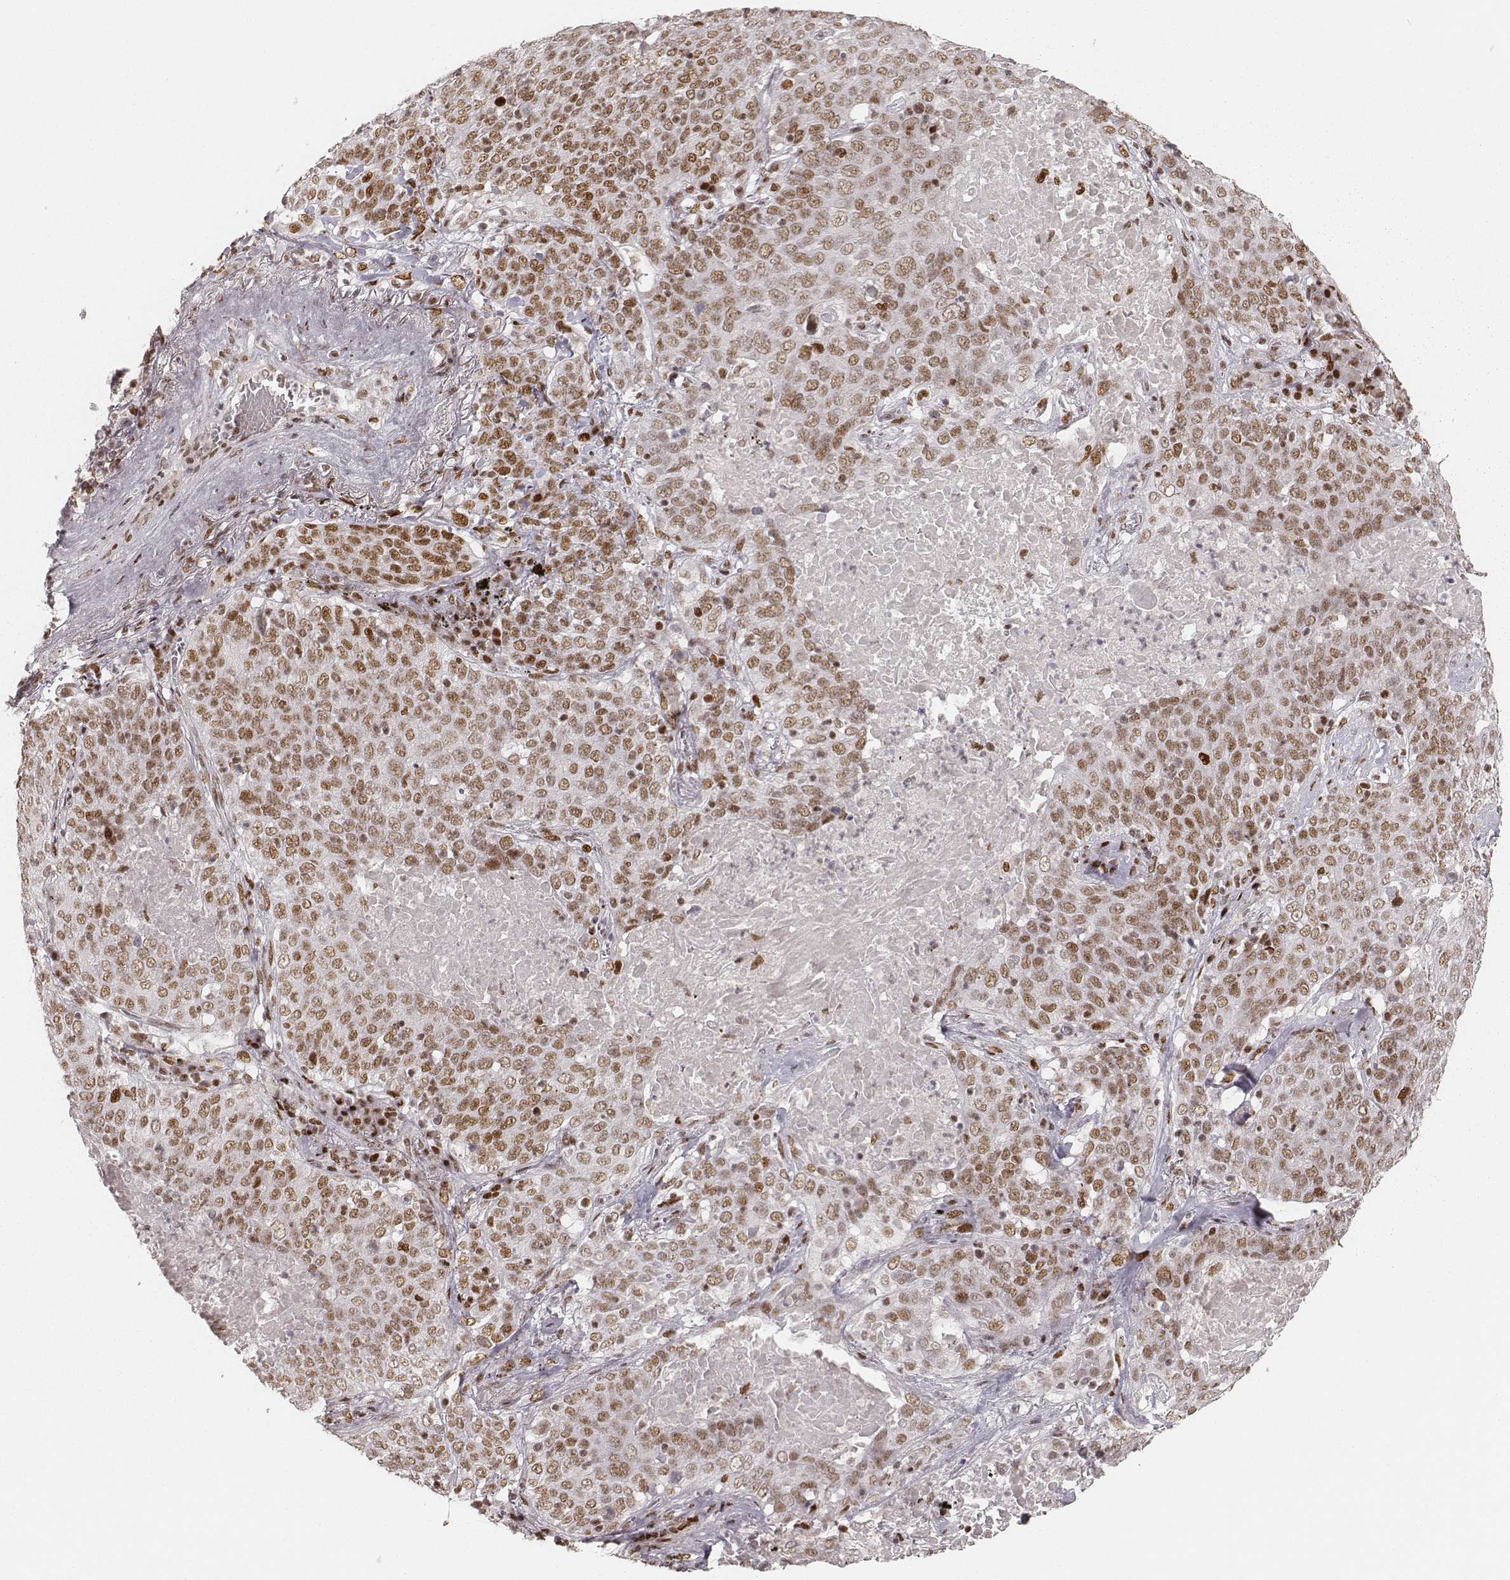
{"staining": {"intensity": "moderate", "quantity": ">75%", "location": "nuclear"}, "tissue": "lung cancer", "cell_type": "Tumor cells", "image_type": "cancer", "snomed": [{"axis": "morphology", "description": "Squamous cell carcinoma, NOS"}, {"axis": "topography", "description": "Lung"}], "caption": "Approximately >75% of tumor cells in squamous cell carcinoma (lung) demonstrate moderate nuclear protein expression as visualized by brown immunohistochemical staining.", "gene": "HNRNPC", "patient": {"sex": "male", "age": 82}}